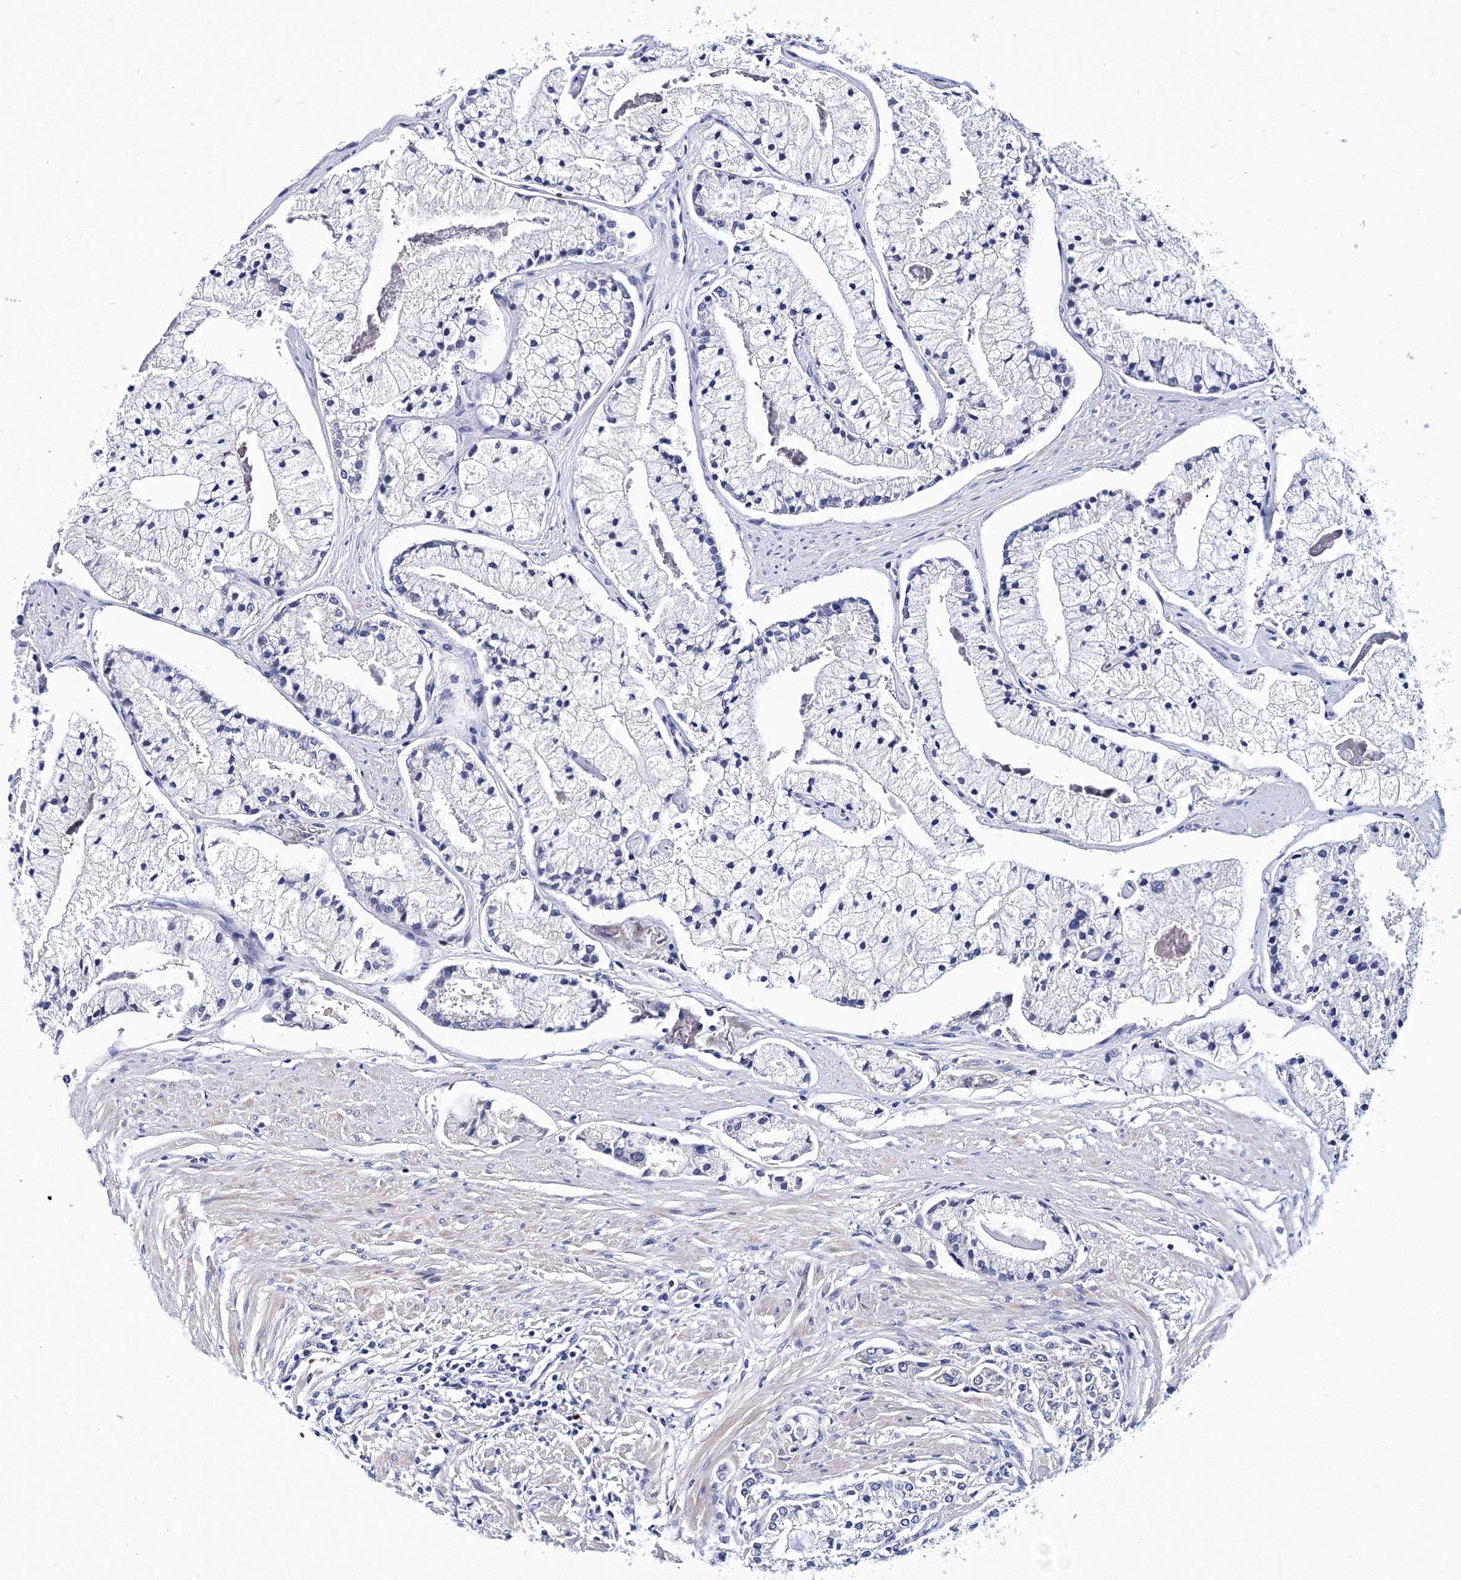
{"staining": {"intensity": "negative", "quantity": "none", "location": "none"}, "tissue": "prostate cancer", "cell_type": "Tumor cells", "image_type": "cancer", "snomed": [{"axis": "morphology", "description": "Adenocarcinoma, High grade"}, {"axis": "topography", "description": "Prostate"}], "caption": "High power microscopy histopathology image of an immunohistochemistry photomicrograph of prostate cancer, revealing no significant staining in tumor cells.", "gene": "TRPM2", "patient": {"sex": "male", "age": 50}}